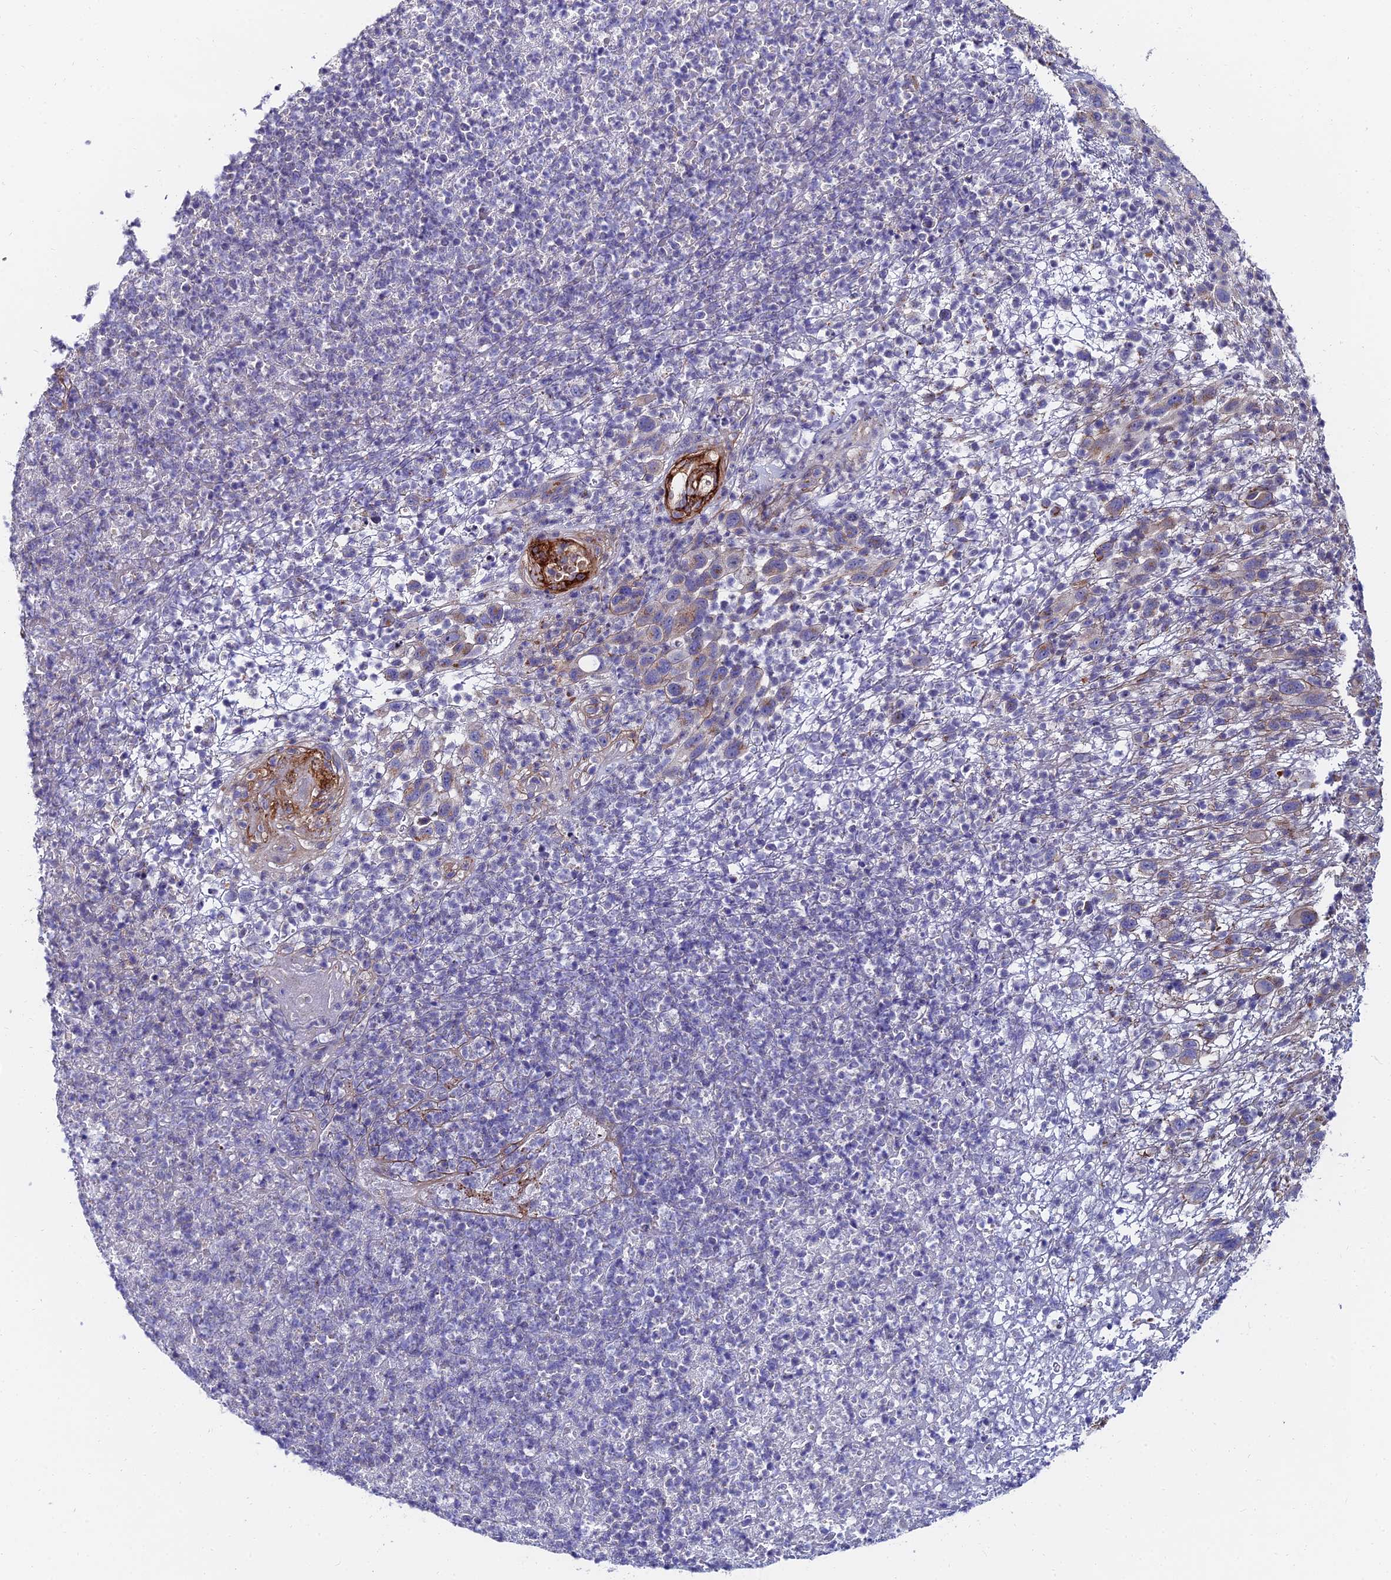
{"staining": {"intensity": "negative", "quantity": "none", "location": "none"}, "tissue": "melanoma", "cell_type": "Tumor cells", "image_type": "cancer", "snomed": [{"axis": "morphology", "description": "Malignant melanoma, NOS"}, {"axis": "topography", "description": "Skin"}], "caption": "Melanoma stained for a protein using IHC exhibits no positivity tumor cells.", "gene": "ADGRF3", "patient": {"sex": "male", "age": 49}}